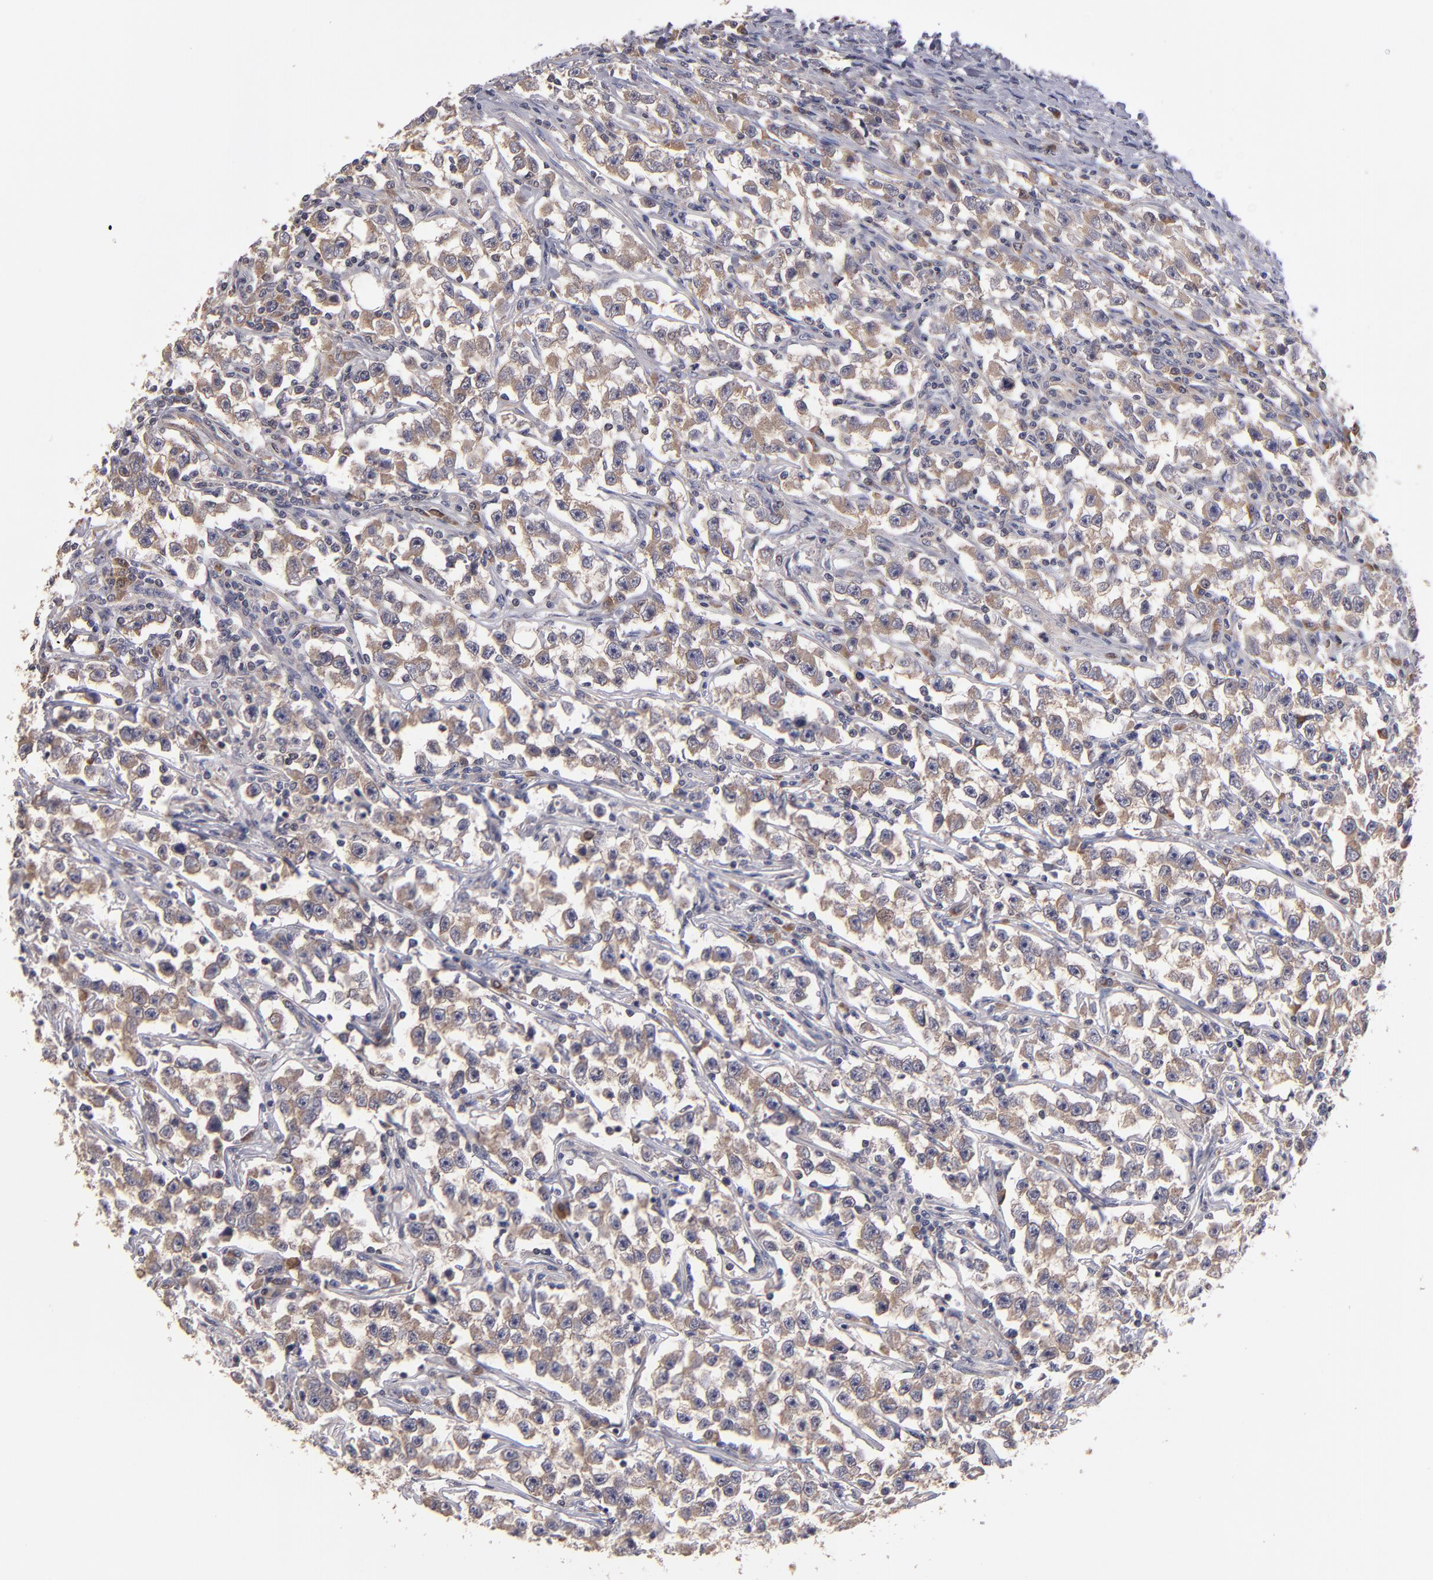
{"staining": {"intensity": "weak", "quantity": ">75%", "location": "cytoplasmic/membranous"}, "tissue": "testis cancer", "cell_type": "Tumor cells", "image_type": "cancer", "snomed": [{"axis": "morphology", "description": "Seminoma, NOS"}, {"axis": "topography", "description": "Testis"}], "caption": "Testis cancer (seminoma) was stained to show a protein in brown. There is low levels of weak cytoplasmic/membranous expression in approximately >75% of tumor cells.", "gene": "EIF3L", "patient": {"sex": "male", "age": 33}}